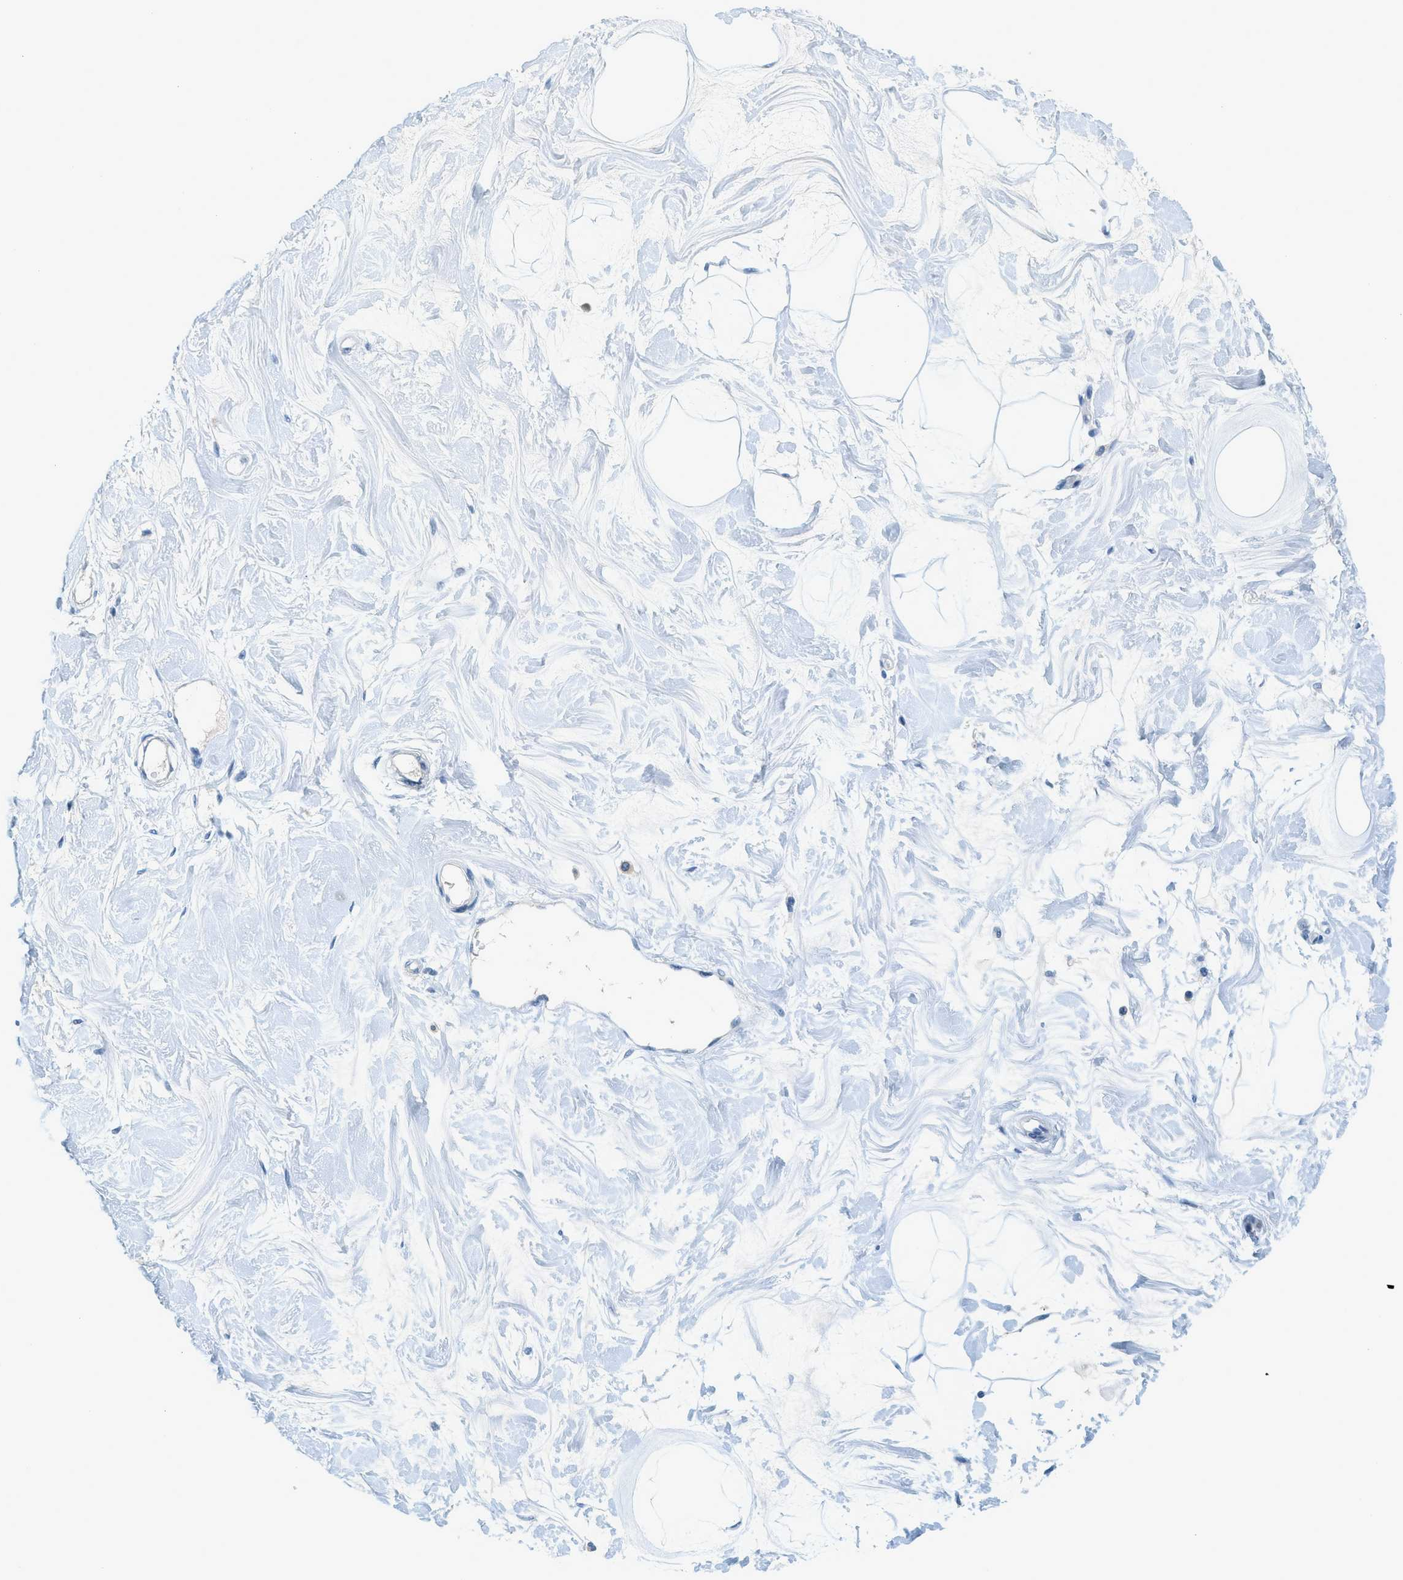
{"staining": {"intensity": "negative", "quantity": "none", "location": "none"}, "tissue": "breast", "cell_type": "Adipocytes", "image_type": "normal", "snomed": [{"axis": "morphology", "description": "Normal tissue, NOS"}, {"axis": "morphology", "description": "Lobular carcinoma"}, {"axis": "topography", "description": "Breast"}], "caption": "Micrograph shows no protein expression in adipocytes of normal breast.", "gene": "CYP4X1", "patient": {"sex": "female", "age": 59}}